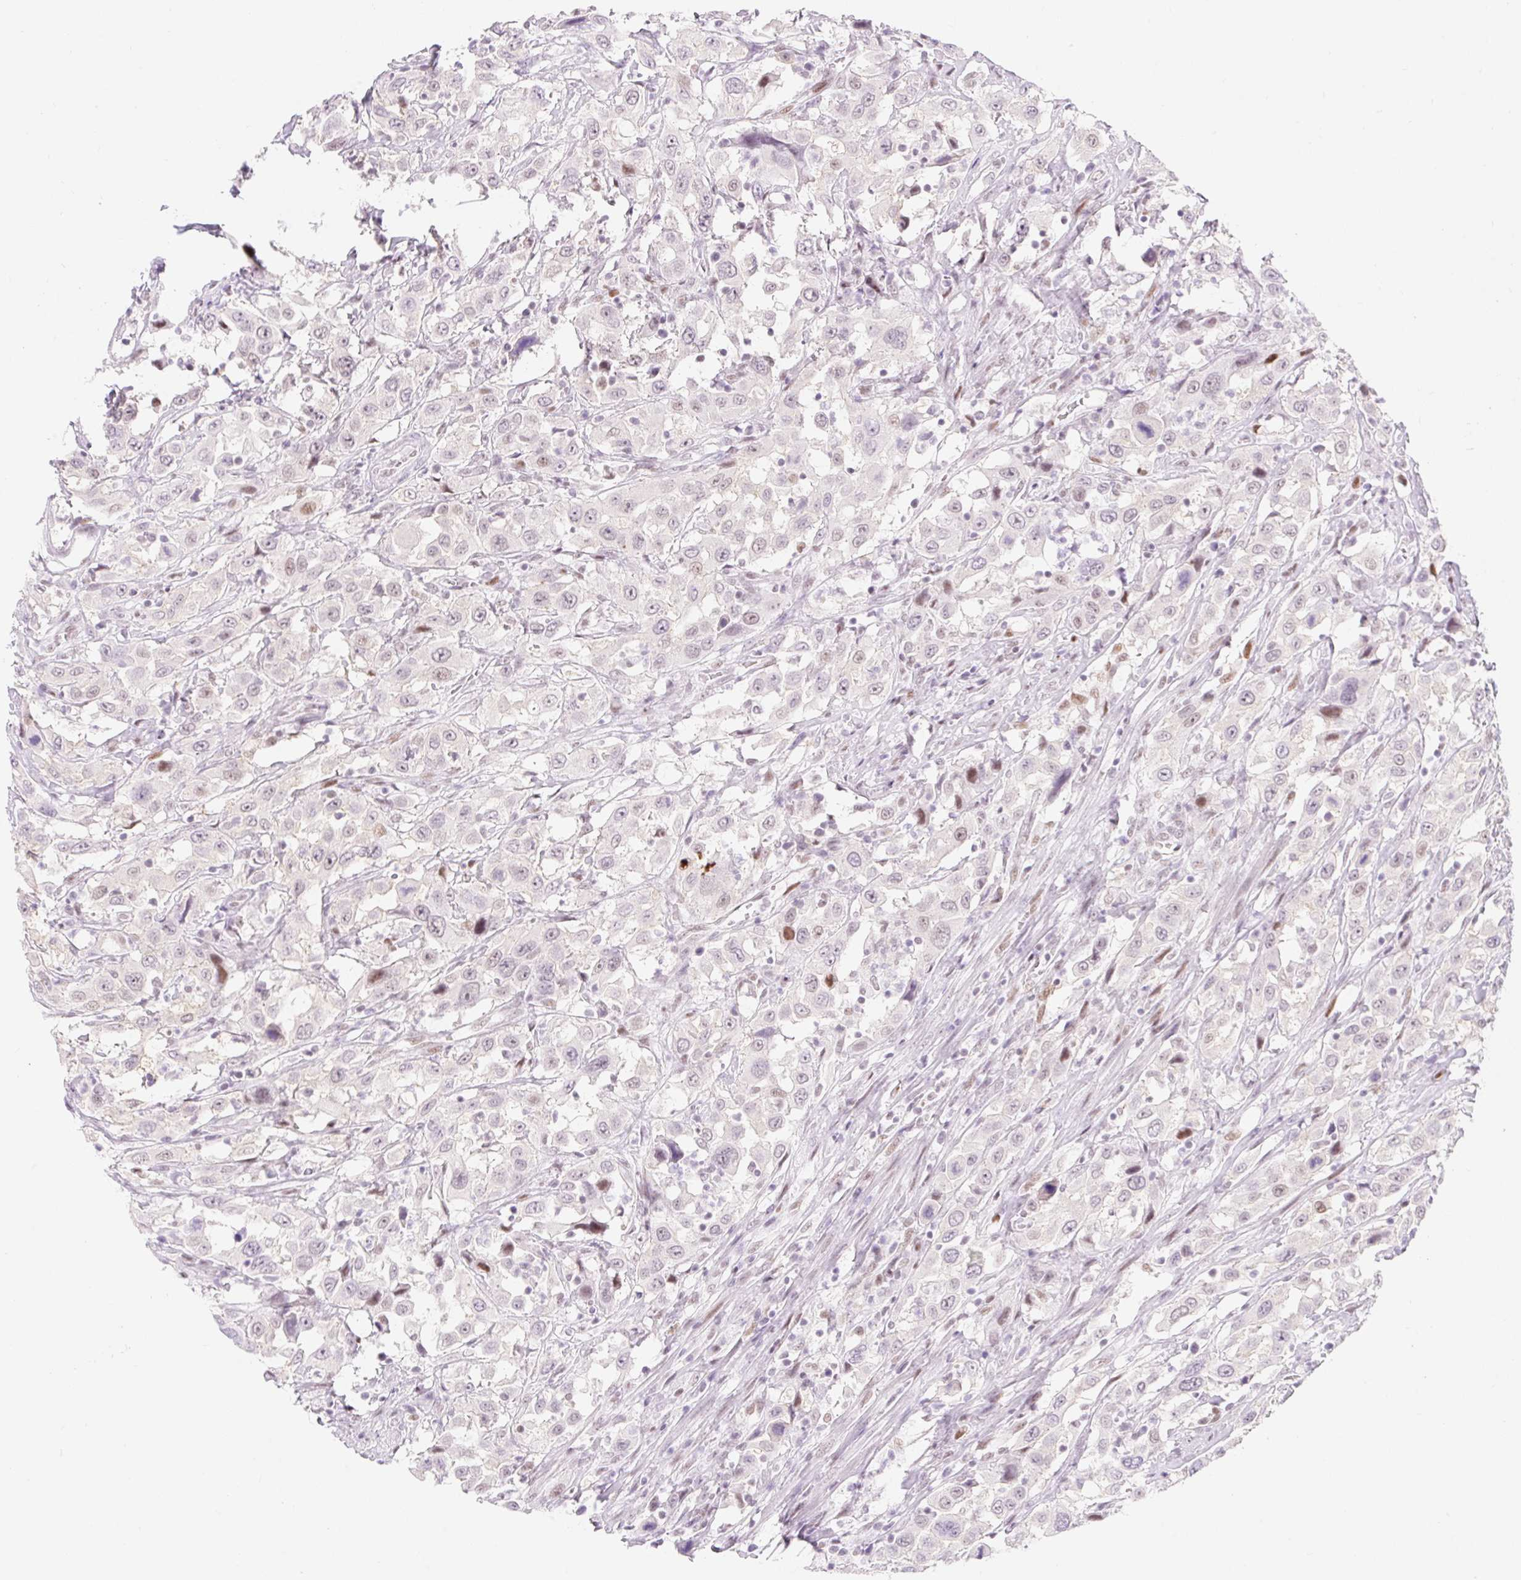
{"staining": {"intensity": "negative", "quantity": "none", "location": "none"}, "tissue": "urothelial cancer", "cell_type": "Tumor cells", "image_type": "cancer", "snomed": [{"axis": "morphology", "description": "Urothelial carcinoma, High grade"}, {"axis": "topography", "description": "Urinary bladder"}], "caption": "High power microscopy histopathology image of an IHC photomicrograph of urothelial carcinoma (high-grade), revealing no significant staining in tumor cells.", "gene": "H2BW1", "patient": {"sex": "male", "age": 61}}